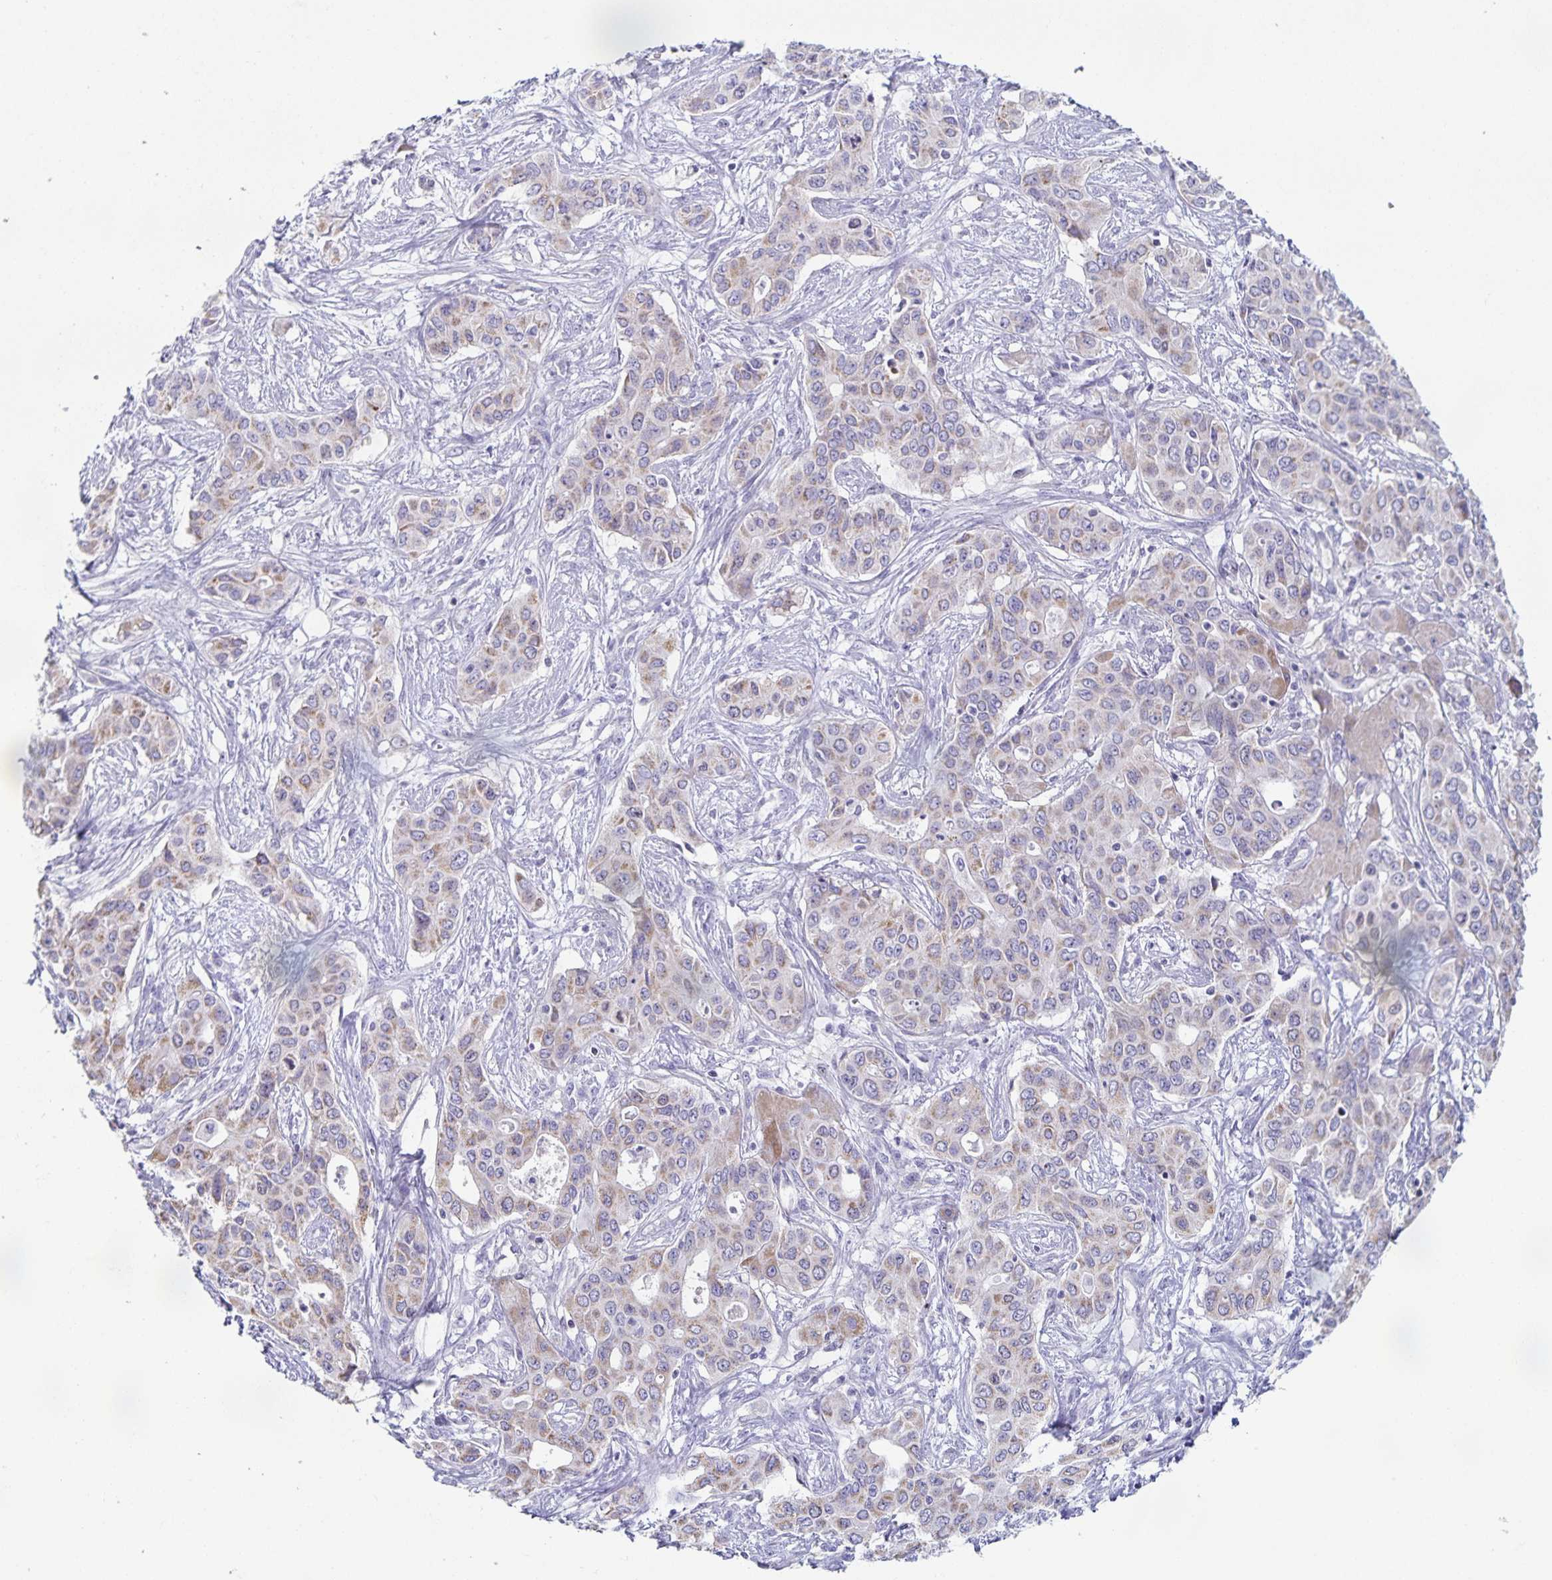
{"staining": {"intensity": "weak", "quantity": "25%-75%", "location": "cytoplasmic/membranous"}, "tissue": "liver cancer", "cell_type": "Tumor cells", "image_type": "cancer", "snomed": [{"axis": "morphology", "description": "Cholangiocarcinoma"}, {"axis": "topography", "description": "Liver"}], "caption": "Weak cytoplasmic/membranous positivity is present in about 25%-75% of tumor cells in cholangiocarcinoma (liver).", "gene": "CENPH", "patient": {"sex": "female", "age": 65}}